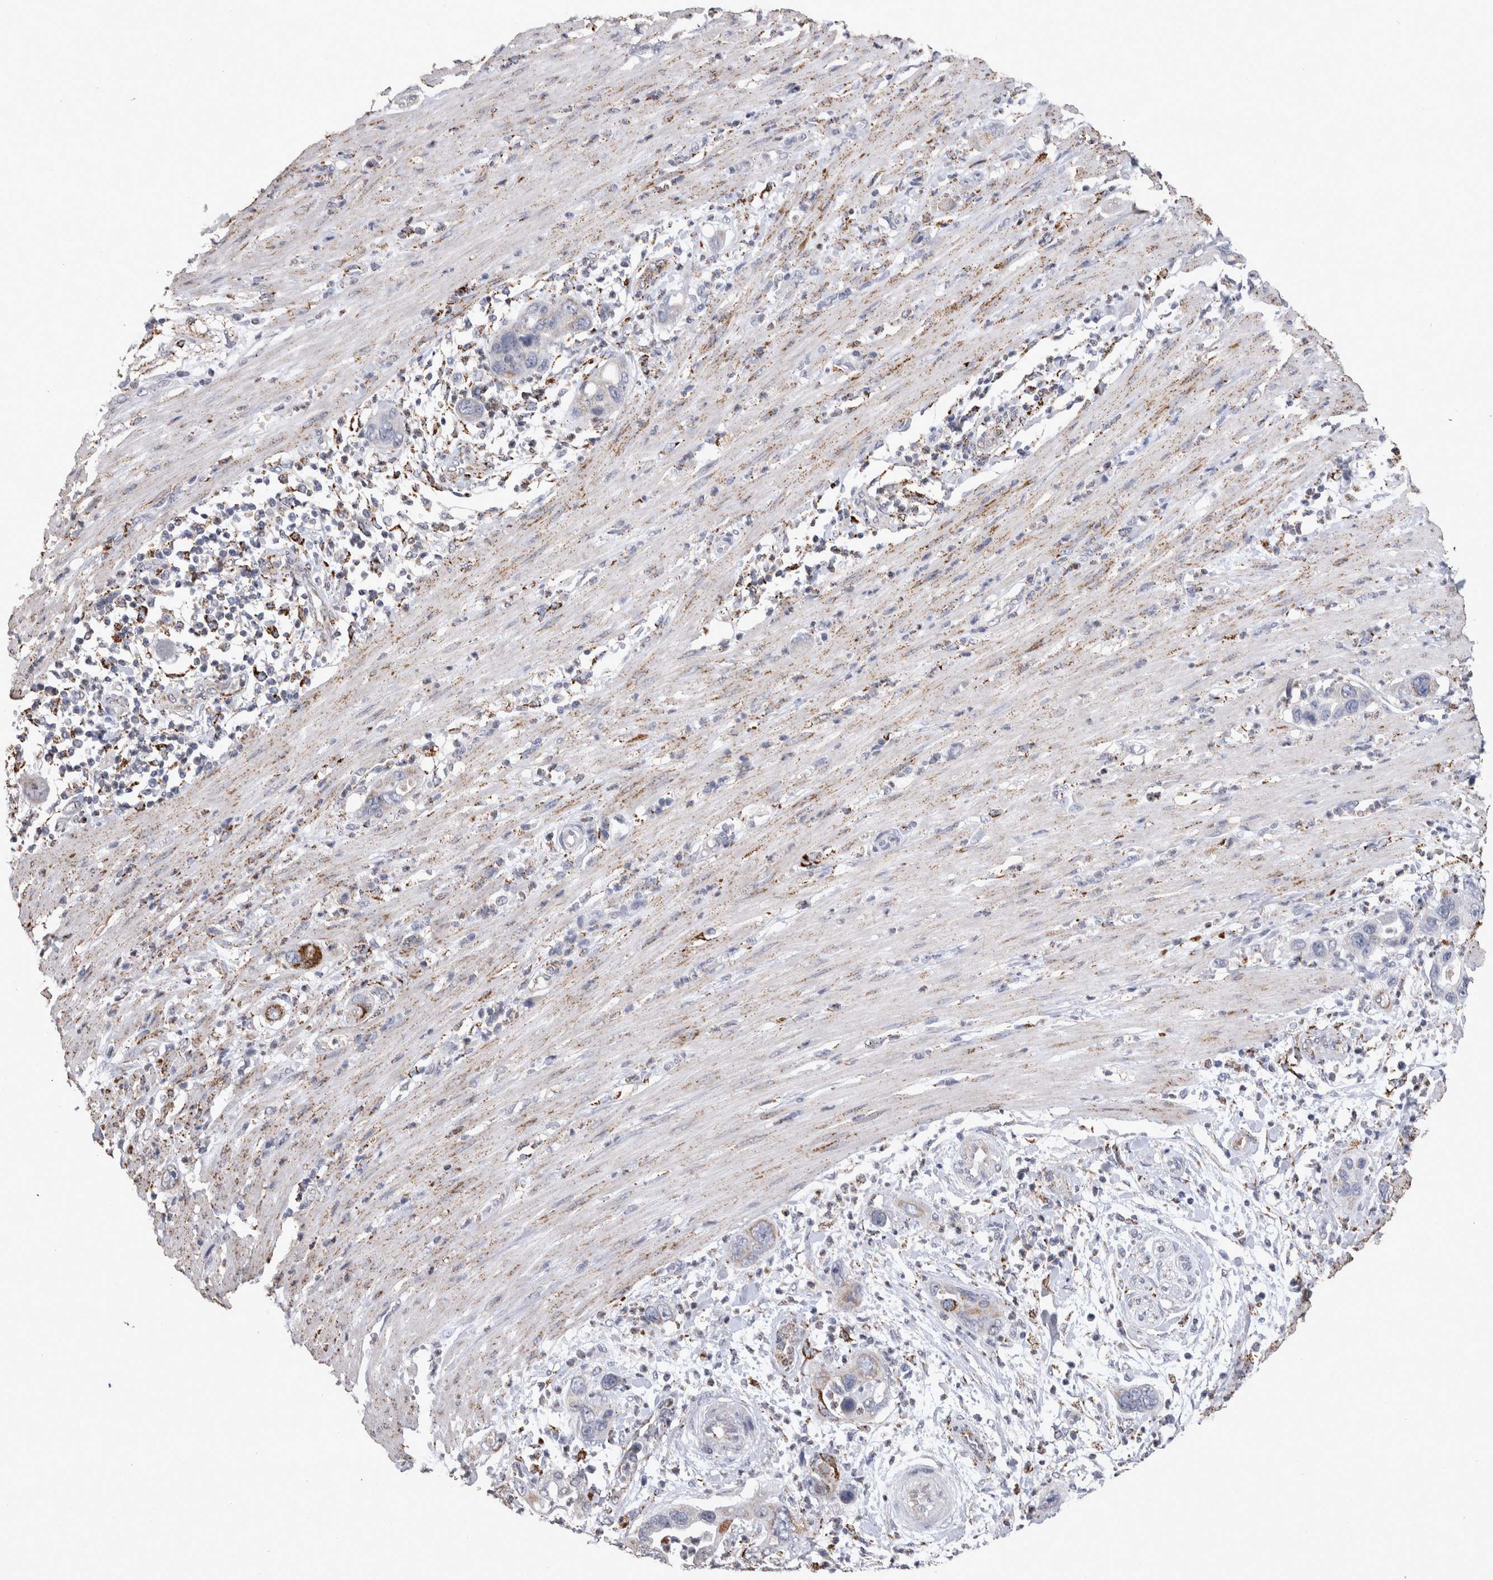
{"staining": {"intensity": "moderate", "quantity": "<25%", "location": "cytoplasmic/membranous"}, "tissue": "pancreatic cancer", "cell_type": "Tumor cells", "image_type": "cancer", "snomed": [{"axis": "morphology", "description": "Adenocarcinoma, NOS"}, {"axis": "topography", "description": "Pancreas"}], "caption": "A brown stain labels moderate cytoplasmic/membranous staining of a protein in pancreatic cancer (adenocarcinoma) tumor cells.", "gene": "DKK3", "patient": {"sex": "female", "age": 71}}